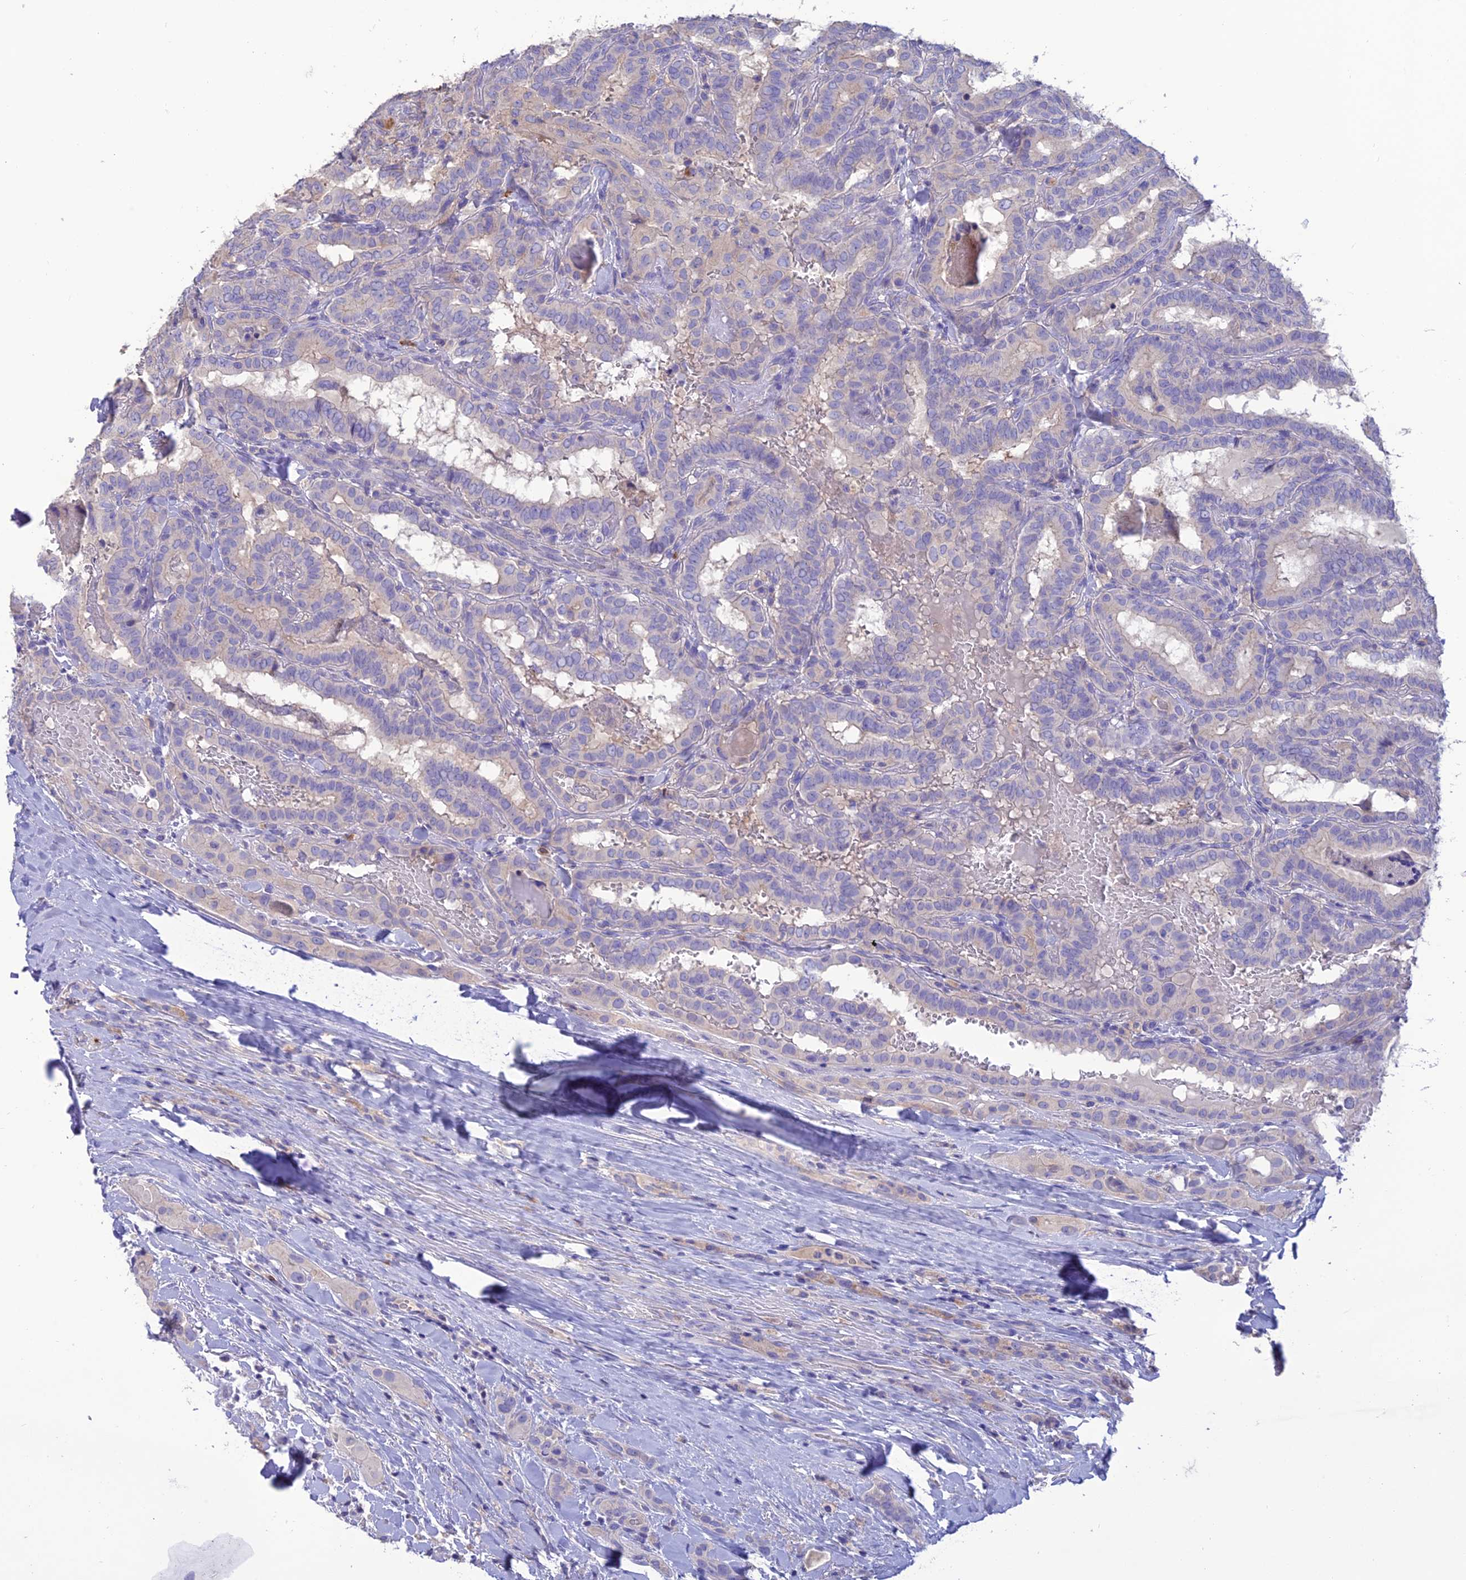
{"staining": {"intensity": "negative", "quantity": "none", "location": "none"}, "tissue": "thyroid cancer", "cell_type": "Tumor cells", "image_type": "cancer", "snomed": [{"axis": "morphology", "description": "Papillary adenocarcinoma, NOS"}, {"axis": "topography", "description": "Thyroid gland"}], "caption": "Tumor cells show no significant positivity in thyroid papillary adenocarcinoma.", "gene": "SFT2D2", "patient": {"sex": "female", "age": 72}}